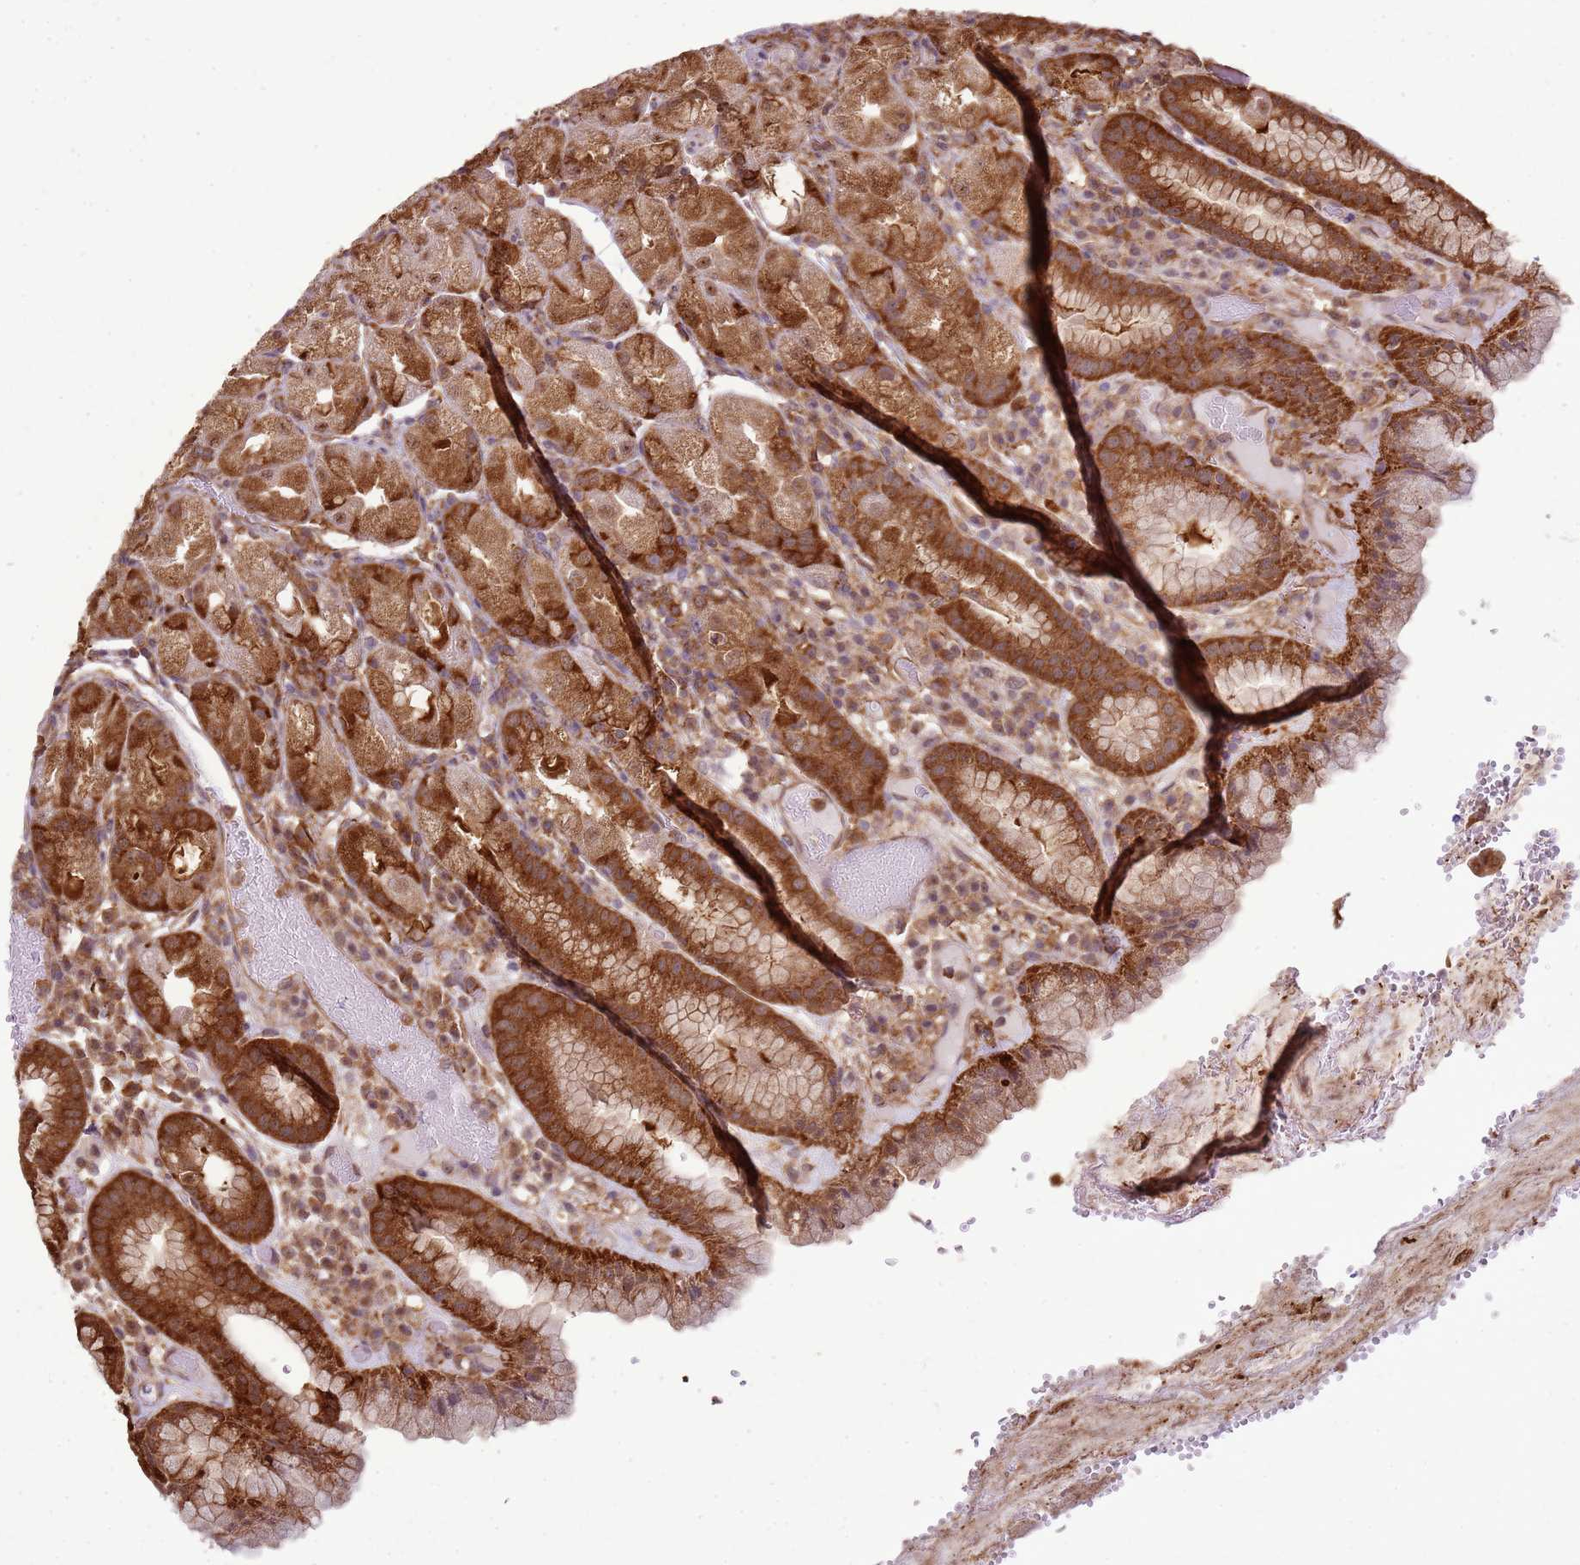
{"staining": {"intensity": "strong", "quantity": ">75%", "location": "cytoplasmic/membranous"}, "tissue": "stomach", "cell_type": "Glandular cells", "image_type": "normal", "snomed": [{"axis": "morphology", "description": "Normal tissue, NOS"}, {"axis": "topography", "description": "Stomach, upper"}], "caption": "The image displays staining of unremarkable stomach, revealing strong cytoplasmic/membranous protein positivity (brown color) within glandular cells.", "gene": "GABRE", "patient": {"sex": "male", "age": 52}}